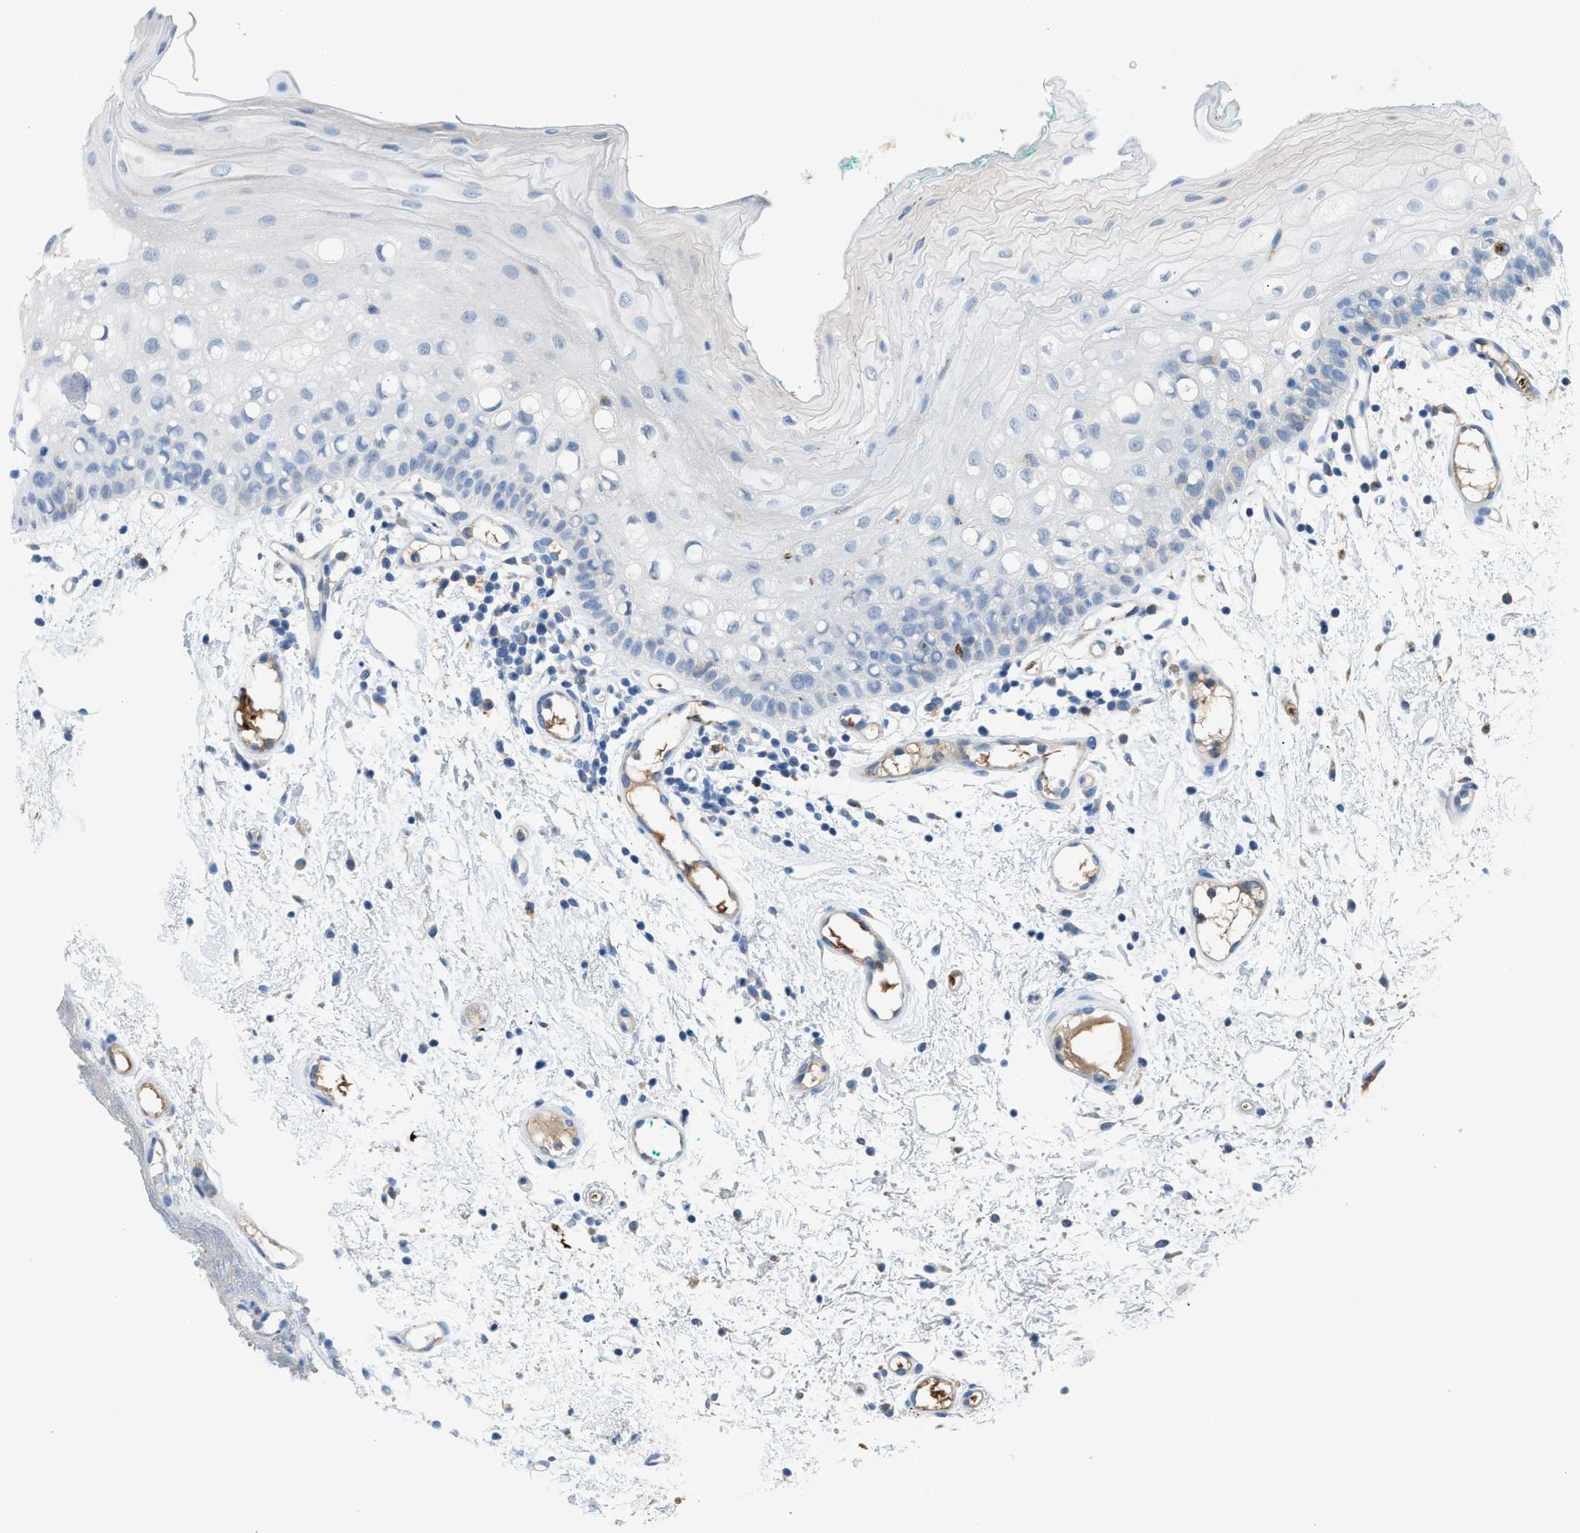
{"staining": {"intensity": "negative", "quantity": "none", "location": "none"}, "tissue": "oral mucosa", "cell_type": "Squamous epithelial cells", "image_type": "normal", "snomed": [{"axis": "morphology", "description": "Normal tissue, NOS"}, {"axis": "morphology", "description": "Squamous cell carcinoma, NOS"}, {"axis": "topography", "description": "Oral tissue"}, {"axis": "topography", "description": "Salivary gland"}, {"axis": "topography", "description": "Head-Neck"}], "caption": "Protein analysis of normal oral mucosa displays no significant positivity in squamous epithelial cells. (DAB (3,3'-diaminobenzidine) immunohistochemistry visualized using brightfield microscopy, high magnification).", "gene": "CA3", "patient": {"sex": "female", "age": 62}}